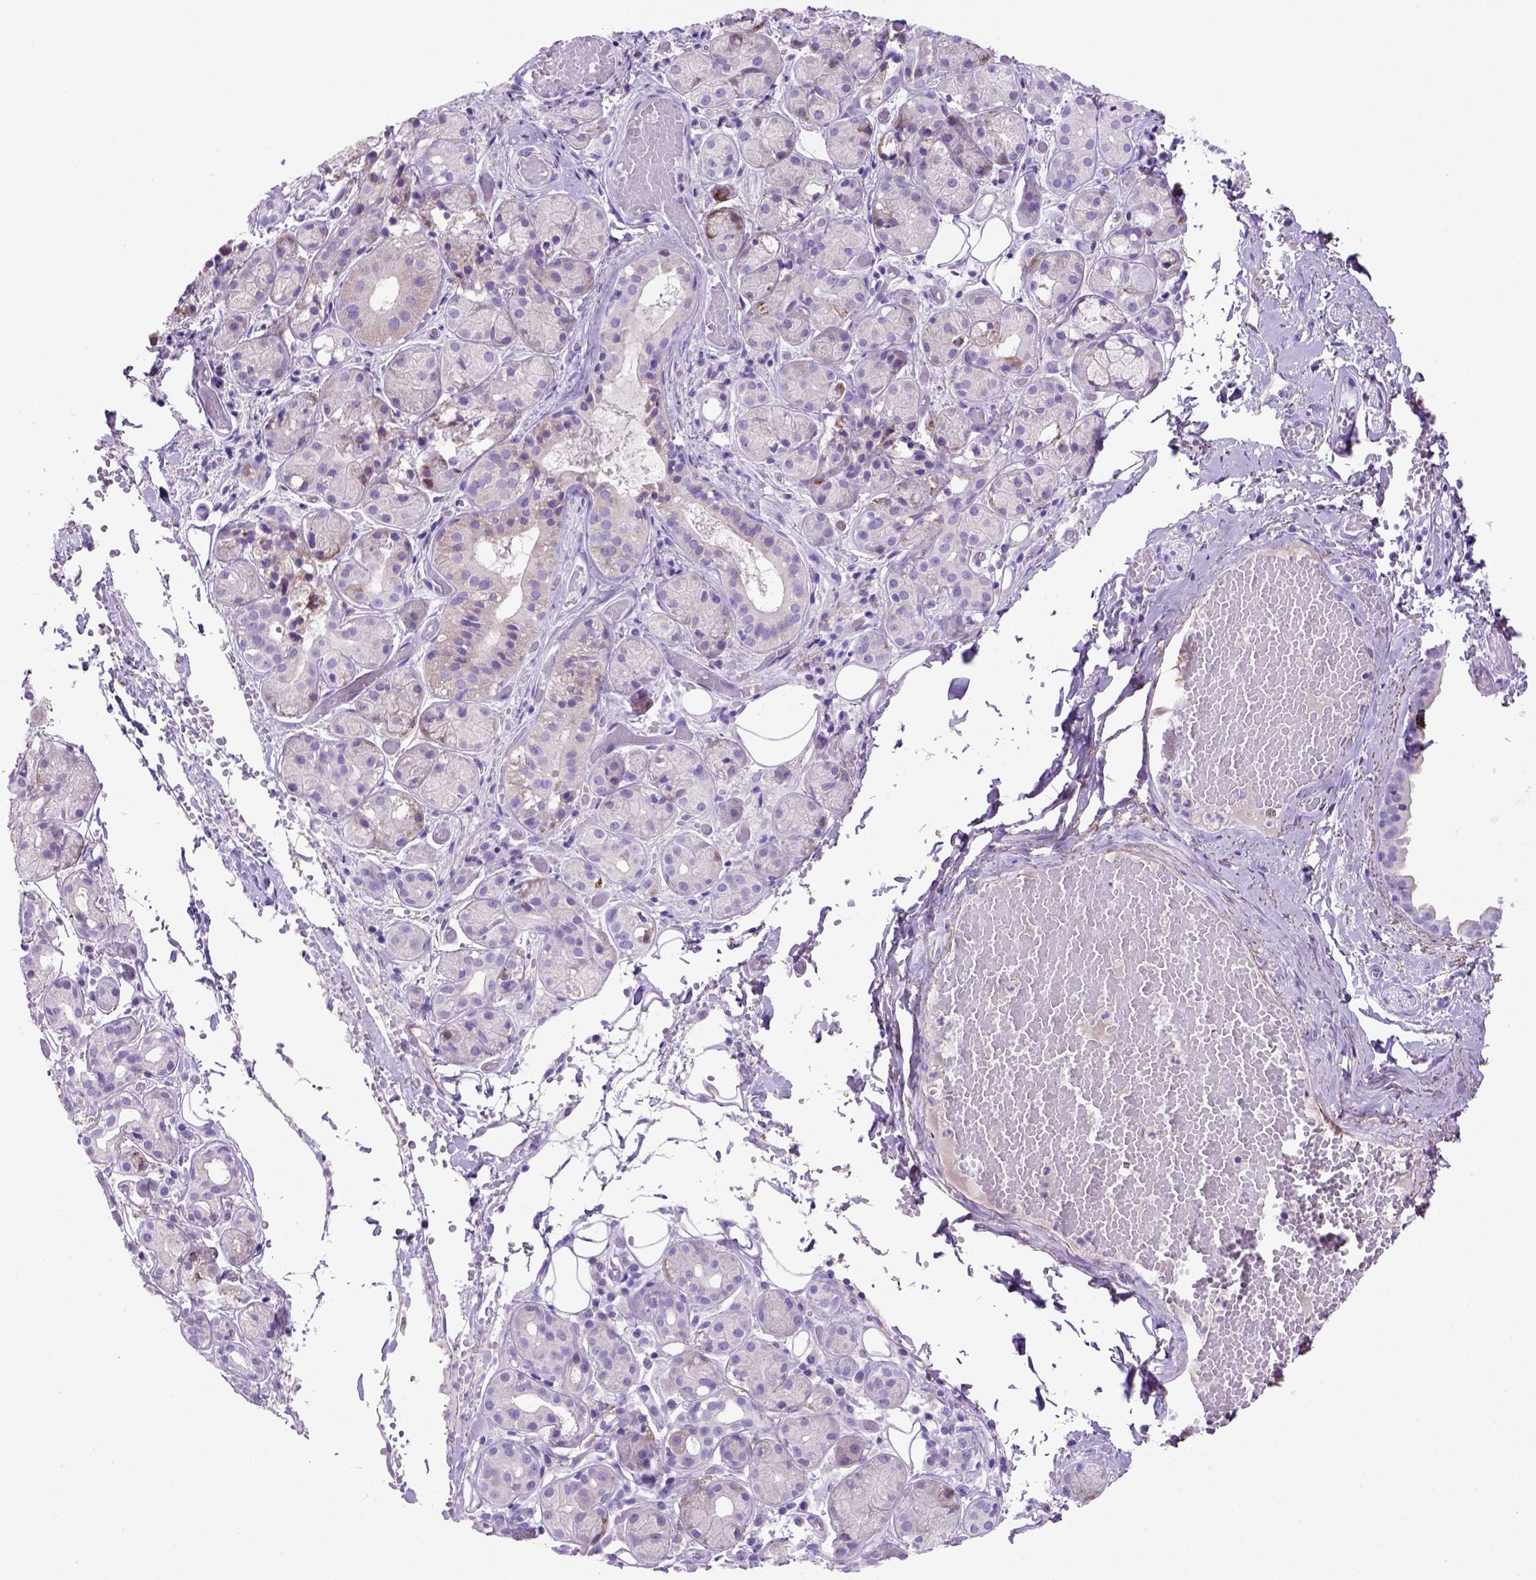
{"staining": {"intensity": "negative", "quantity": "none", "location": "none"}, "tissue": "salivary gland", "cell_type": "Glandular cells", "image_type": "normal", "snomed": [{"axis": "morphology", "description": "Normal tissue, NOS"}, {"axis": "topography", "description": "Salivary gland"}, {"axis": "topography", "description": "Peripheral nerve tissue"}], "caption": "Image shows no protein staining in glandular cells of normal salivary gland.", "gene": "SIRPD", "patient": {"sex": "male", "age": 71}}